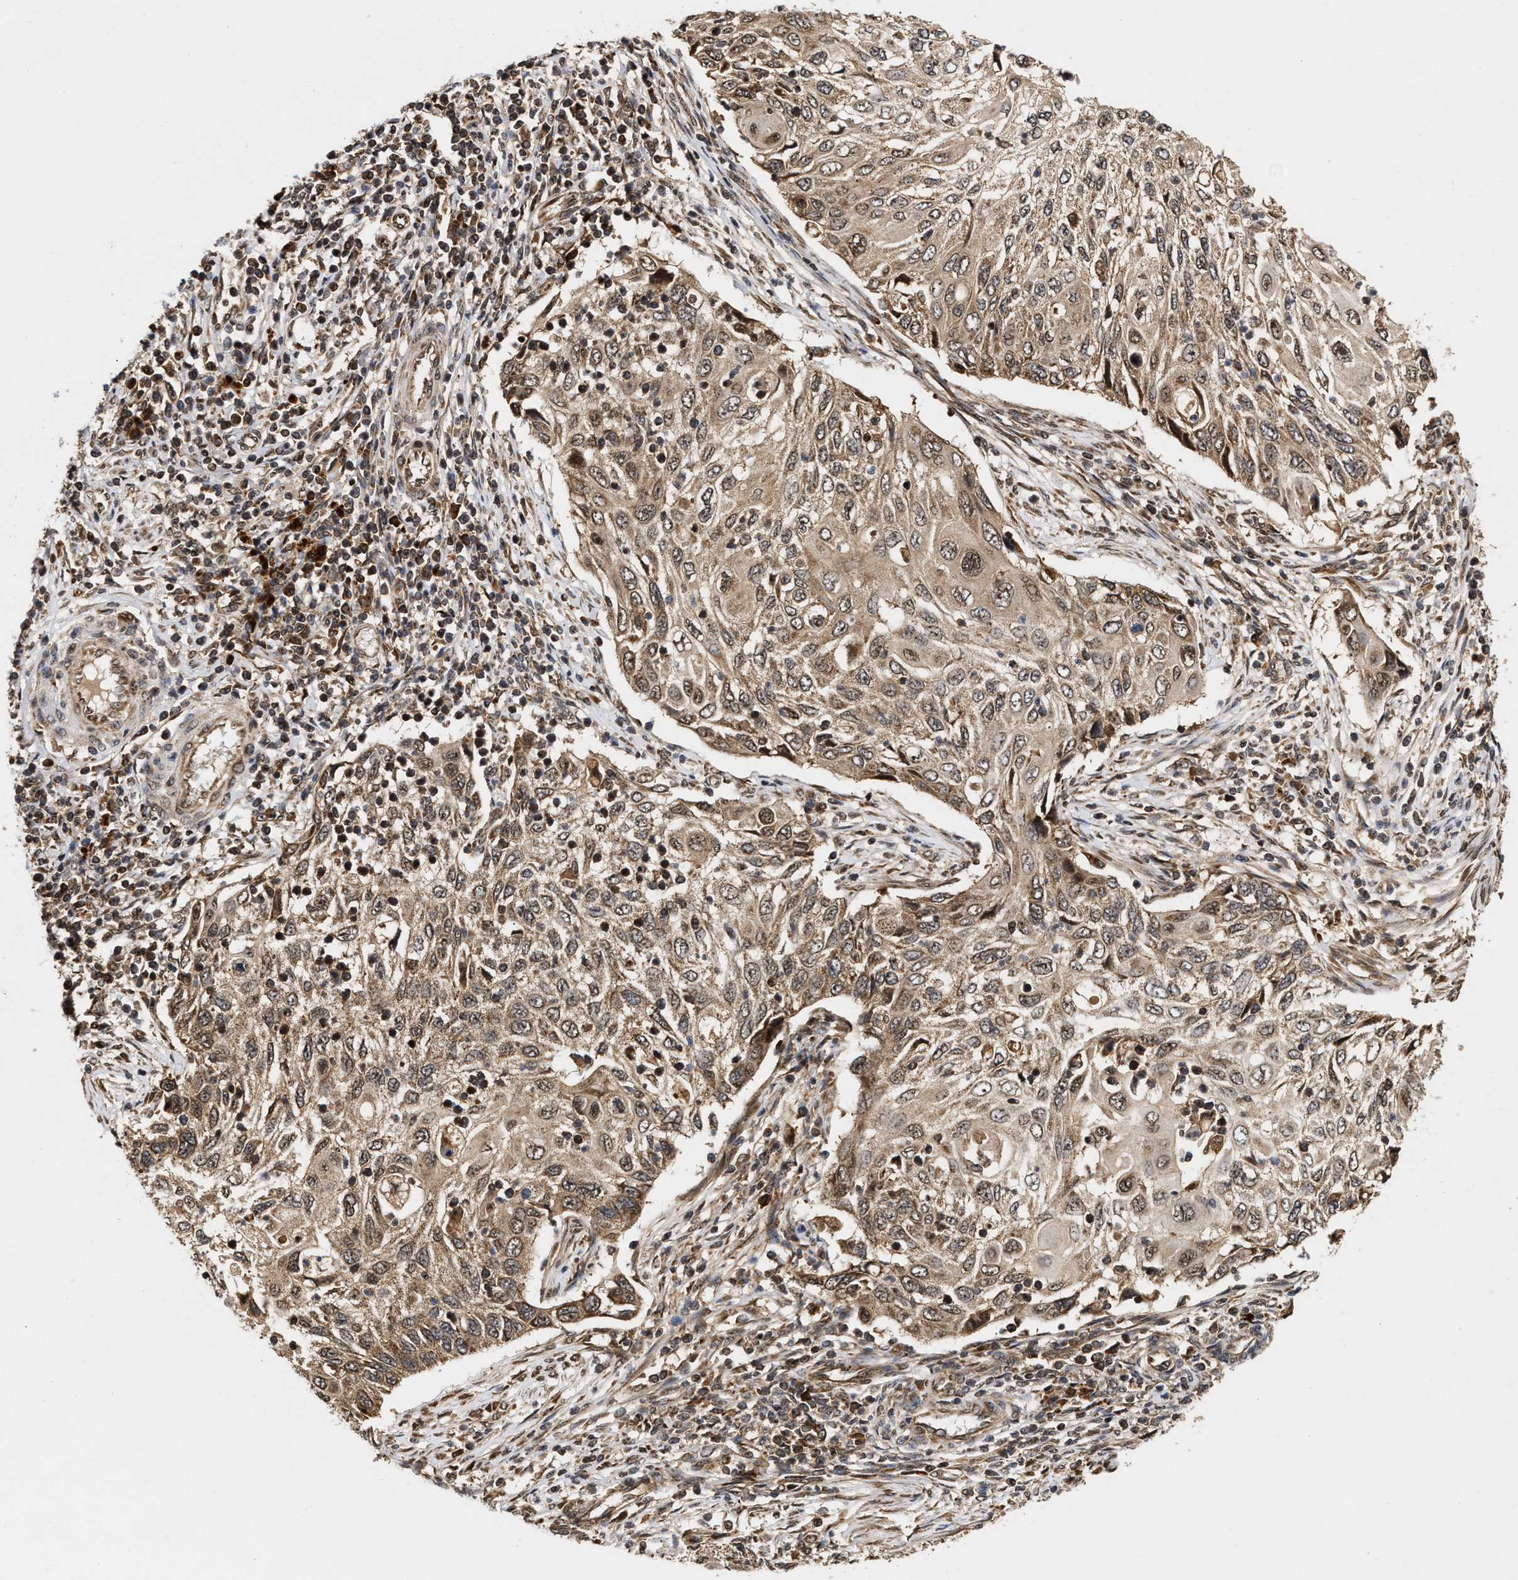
{"staining": {"intensity": "weak", "quantity": ">75%", "location": "cytoplasmic/membranous"}, "tissue": "cervical cancer", "cell_type": "Tumor cells", "image_type": "cancer", "snomed": [{"axis": "morphology", "description": "Squamous cell carcinoma, NOS"}, {"axis": "topography", "description": "Cervix"}], "caption": "Immunohistochemistry (IHC) image of neoplastic tissue: cervical cancer (squamous cell carcinoma) stained using IHC displays low levels of weak protein expression localized specifically in the cytoplasmic/membranous of tumor cells, appearing as a cytoplasmic/membranous brown color.", "gene": "CFLAR", "patient": {"sex": "female", "age": 70}}